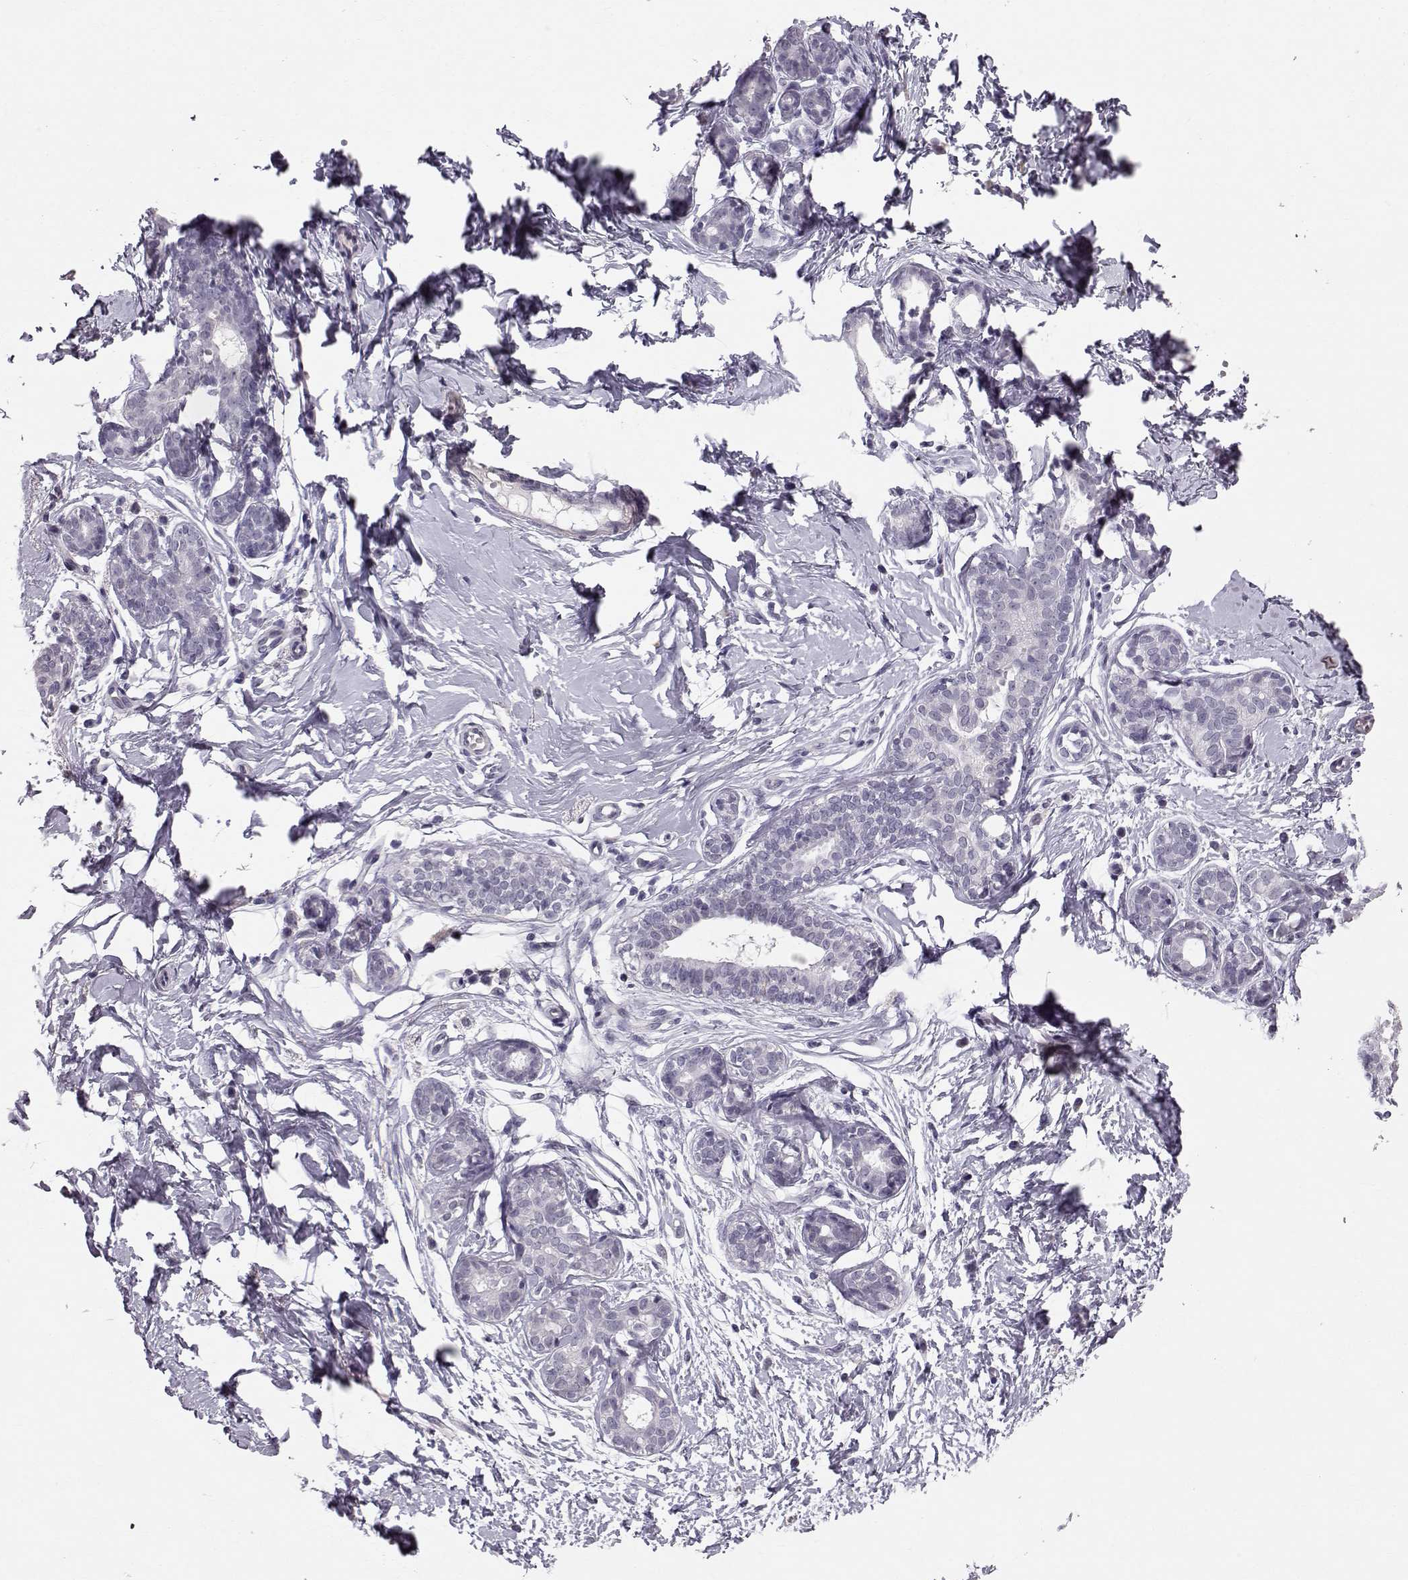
{"staining": {"intensity": "negative", "quantity": "none", "location": "none"}, "tissue": "breast", "cell_type": "Adipocytes", "image_type": "normal", "snomed": [{"axis": "morphology", "description": "Normal tissue, NOS"}, {"axis": "topography", "description": "Breast"}], "caption": "Protein analysis of normal breast displays no significant positivity in adipocytes.", "gene": "POU1F1", "patient": {"sex": "female", "age": 37}}